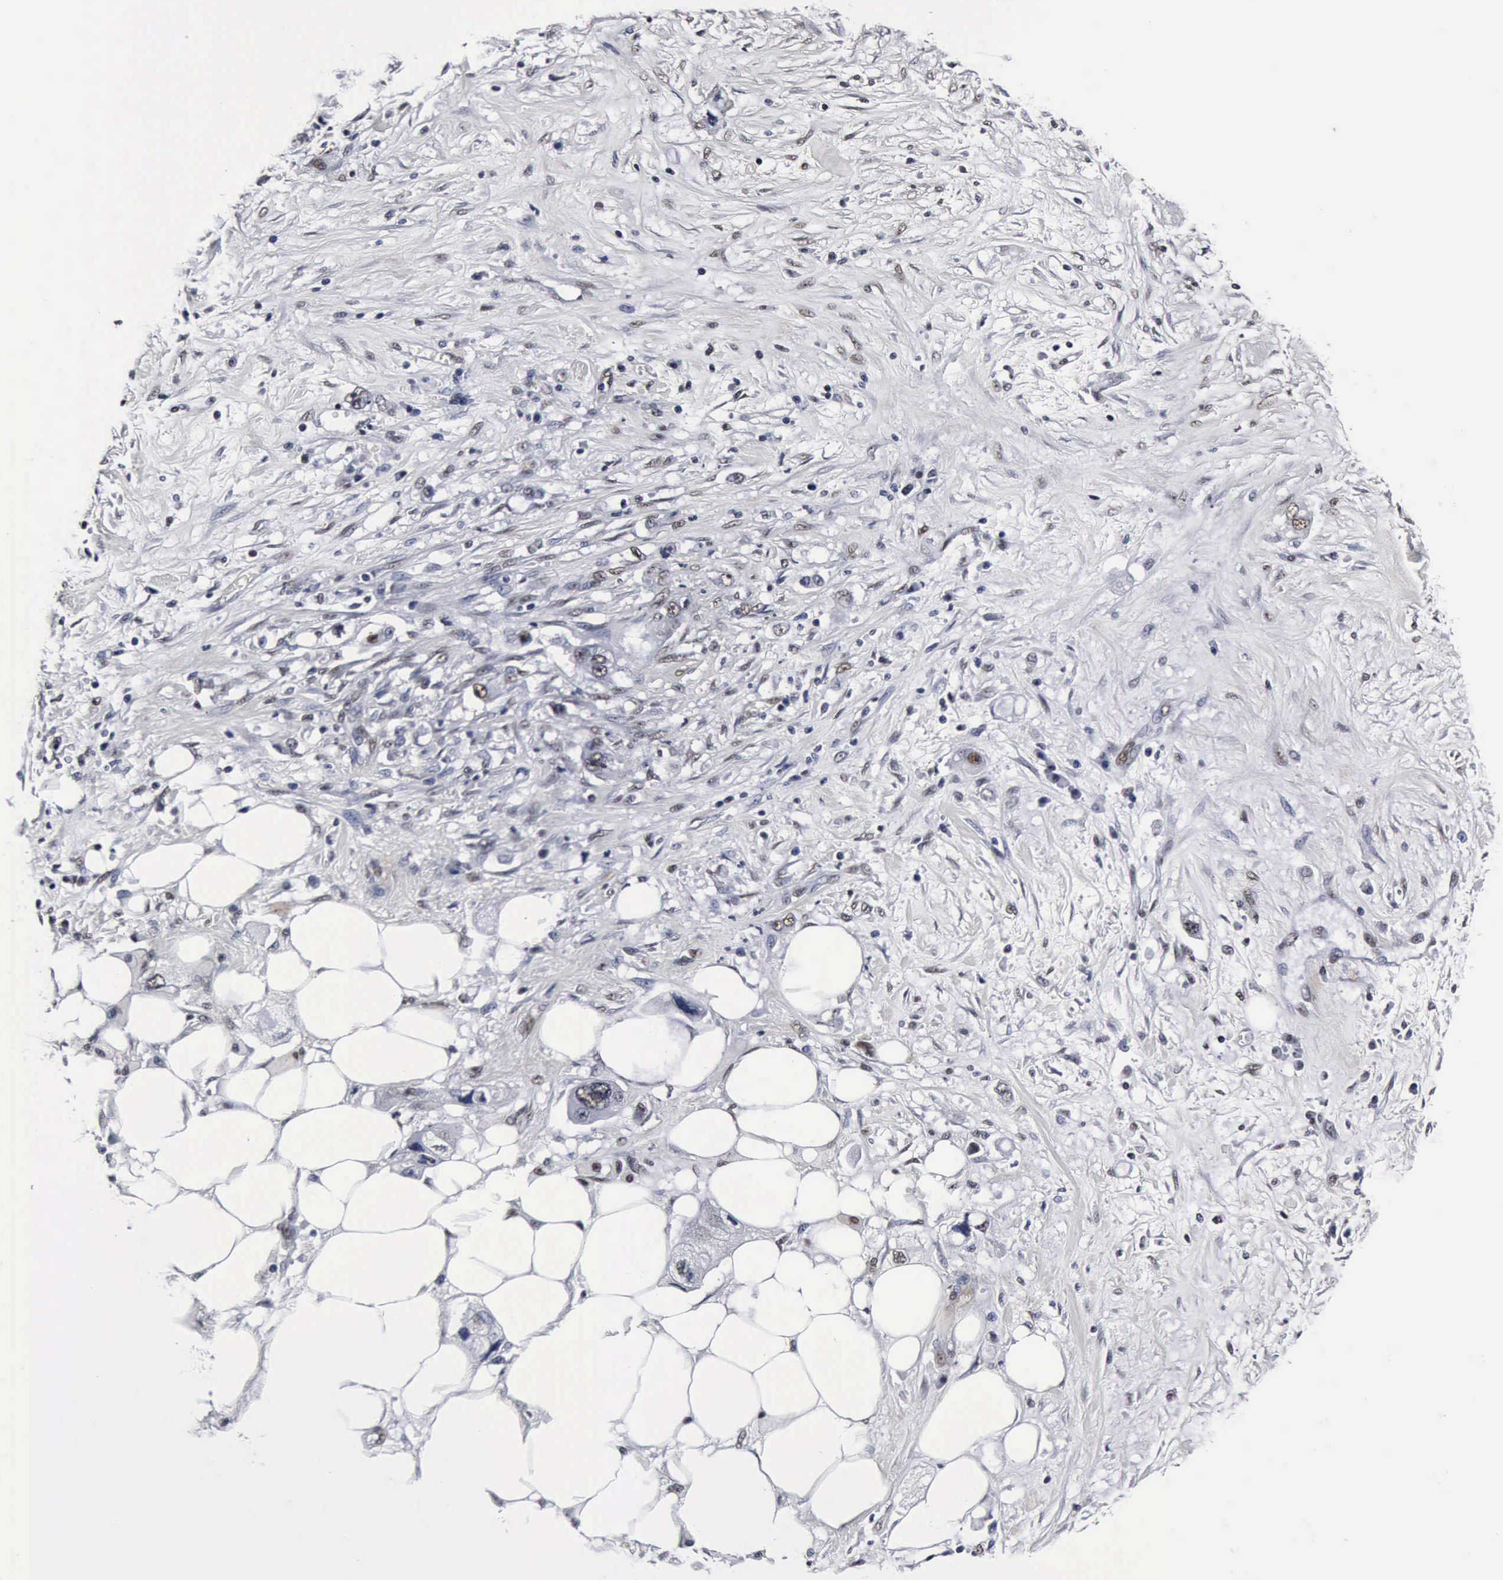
{"staining": {"intensity": "weak", "quantity": "25%-75%", "location": "nuclear"}, "tissue": "pancreatic cancer", "cell_type": "Tumor cells", "image_type": "cancer", "snomed": [{"axis": "morphology", "description": "Adenocarcinoma, NOS"}, {"axis": "topography", "description": "Pancreas"}, {"axis": "topography", "description": "Stomach, upper"}], "caption": "DAB immunohistochemical staining of pancreatic cancer reveals weak nuclear protein staining in about 25%-75% of tumor cells.", "gene": "UBC", "patient": {"sex": "male", "age": 77}}